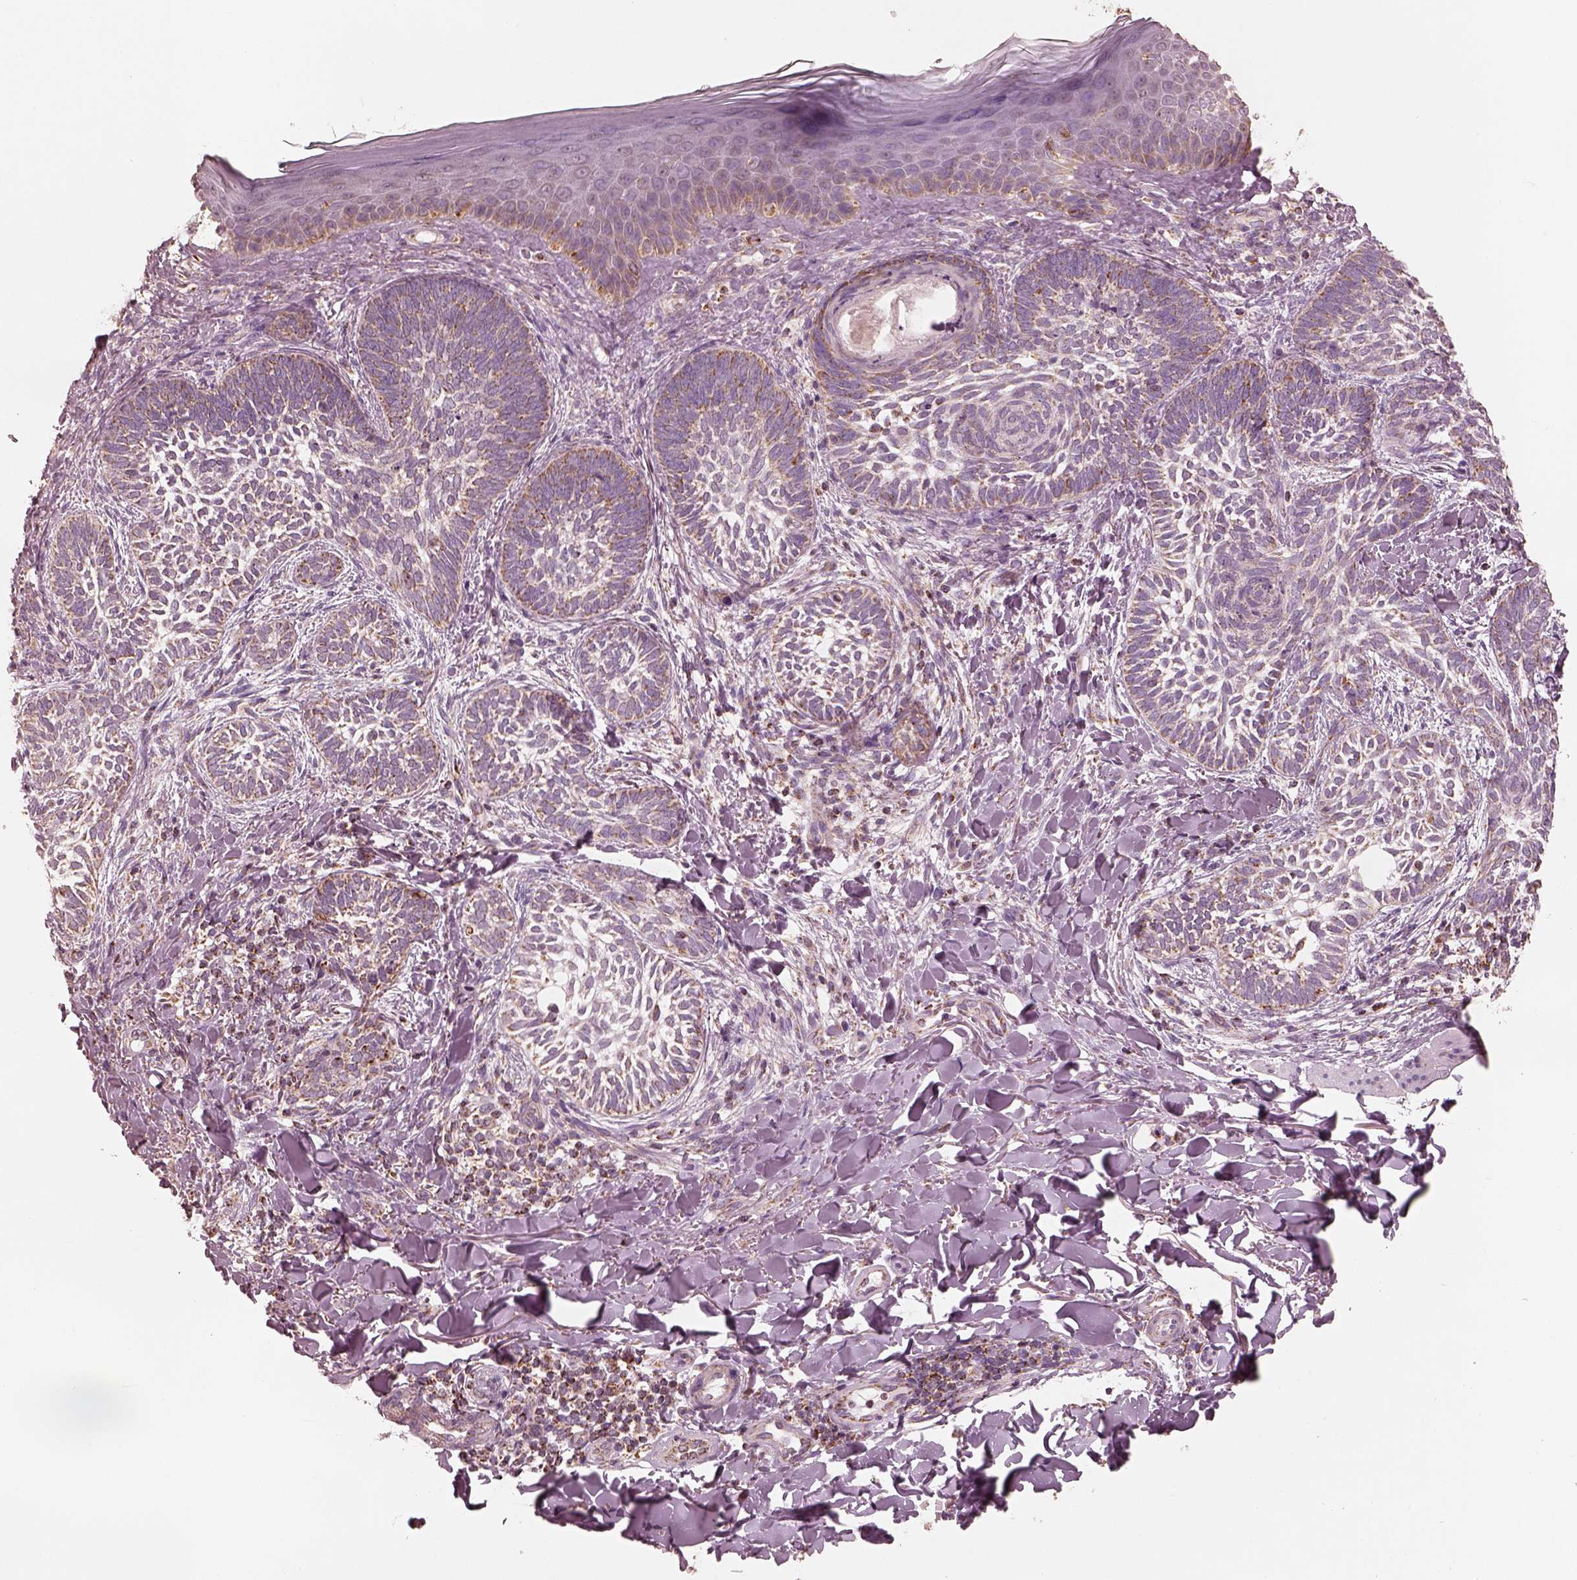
{"staining": {"intensity": "weak", "quantity": ">75%", "location": "cytoplasmic/membranous"}, "tissue": "skin cancer", "cell_type": "Tumor cells", "image_type": "cancer", "snomed": [{"axis": "morphology", "description": "Normal tissue, NOS"}, {"axis": "morphology", "description": "Basal cell carcinoma"}, {"axis": "topography", "description": "Skin"}], "caption": "High-power microscopy captured an immunohistochemistry image of skin basal cell carcinoma, revealing weak cytoplasmic/membranous staining in about >75% of tumor cells. The staining was performed using DAB (3,3'-diaminobenzidine) to visualize the protein expression in brown, while the nuclei were stained in blue with hematoxylin (Magnification: 20x).", "gene": "ENTPD6", "patient": {"sex": "male", "age": 46}}